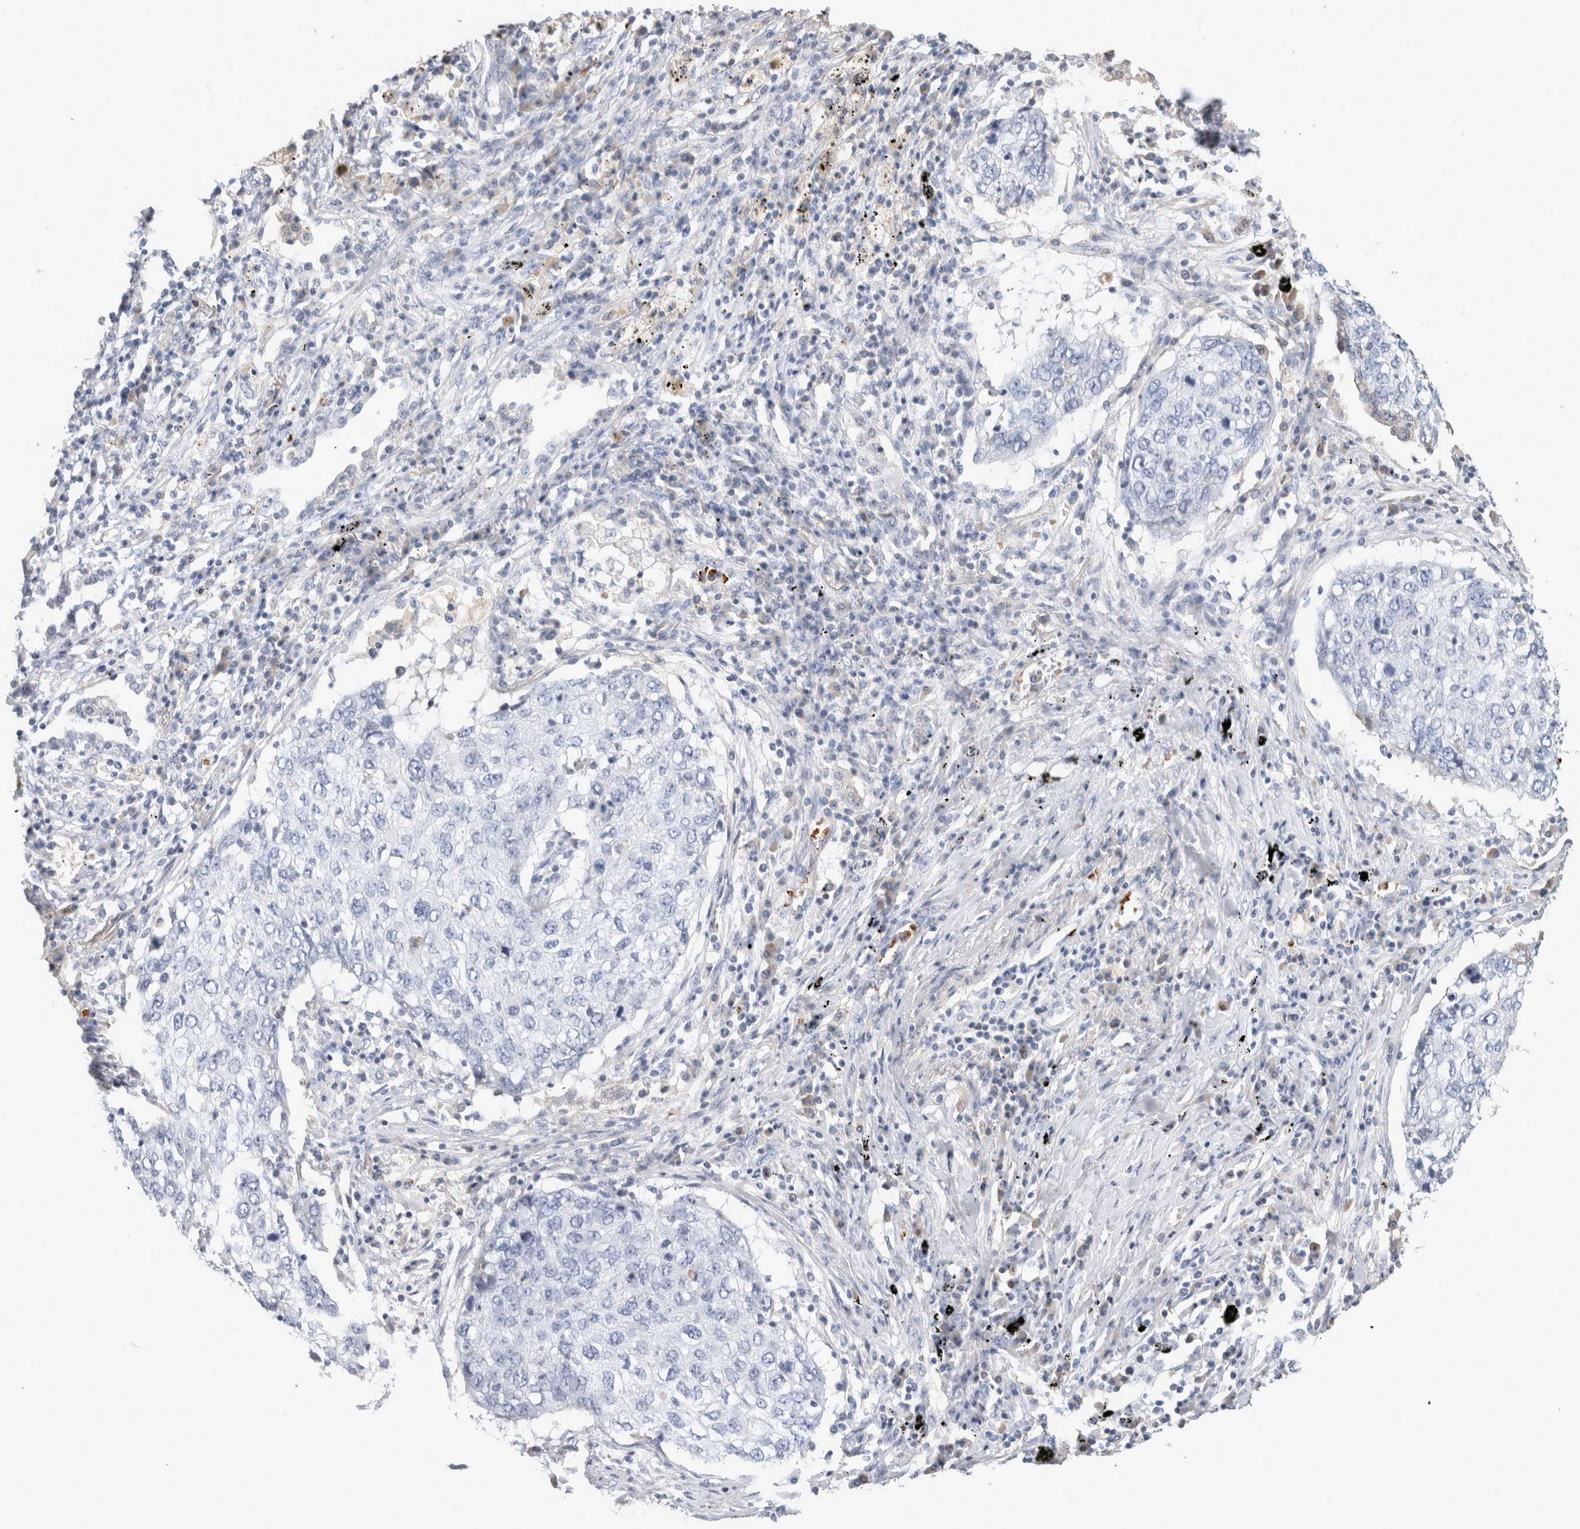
{"staining": {"intensity": "negative", "quantity": "none", "location": "none"}, "tissue": "lung cancer", "cell_type": "Tumor cells", "image_type": "cancer", "snomed": [{"axis": "morphology", "description": "Squamous cell carcinoma, NOS"}, {"axis": "topography", "description": "Lung"}], "caption": "This is an immunohistochemistry (IHC) image of human squamous cell carcinoma (lung). There is no positivity in tumor cells.", "gene": "CA1", "patient": {"sex": "female", "age": 63}}